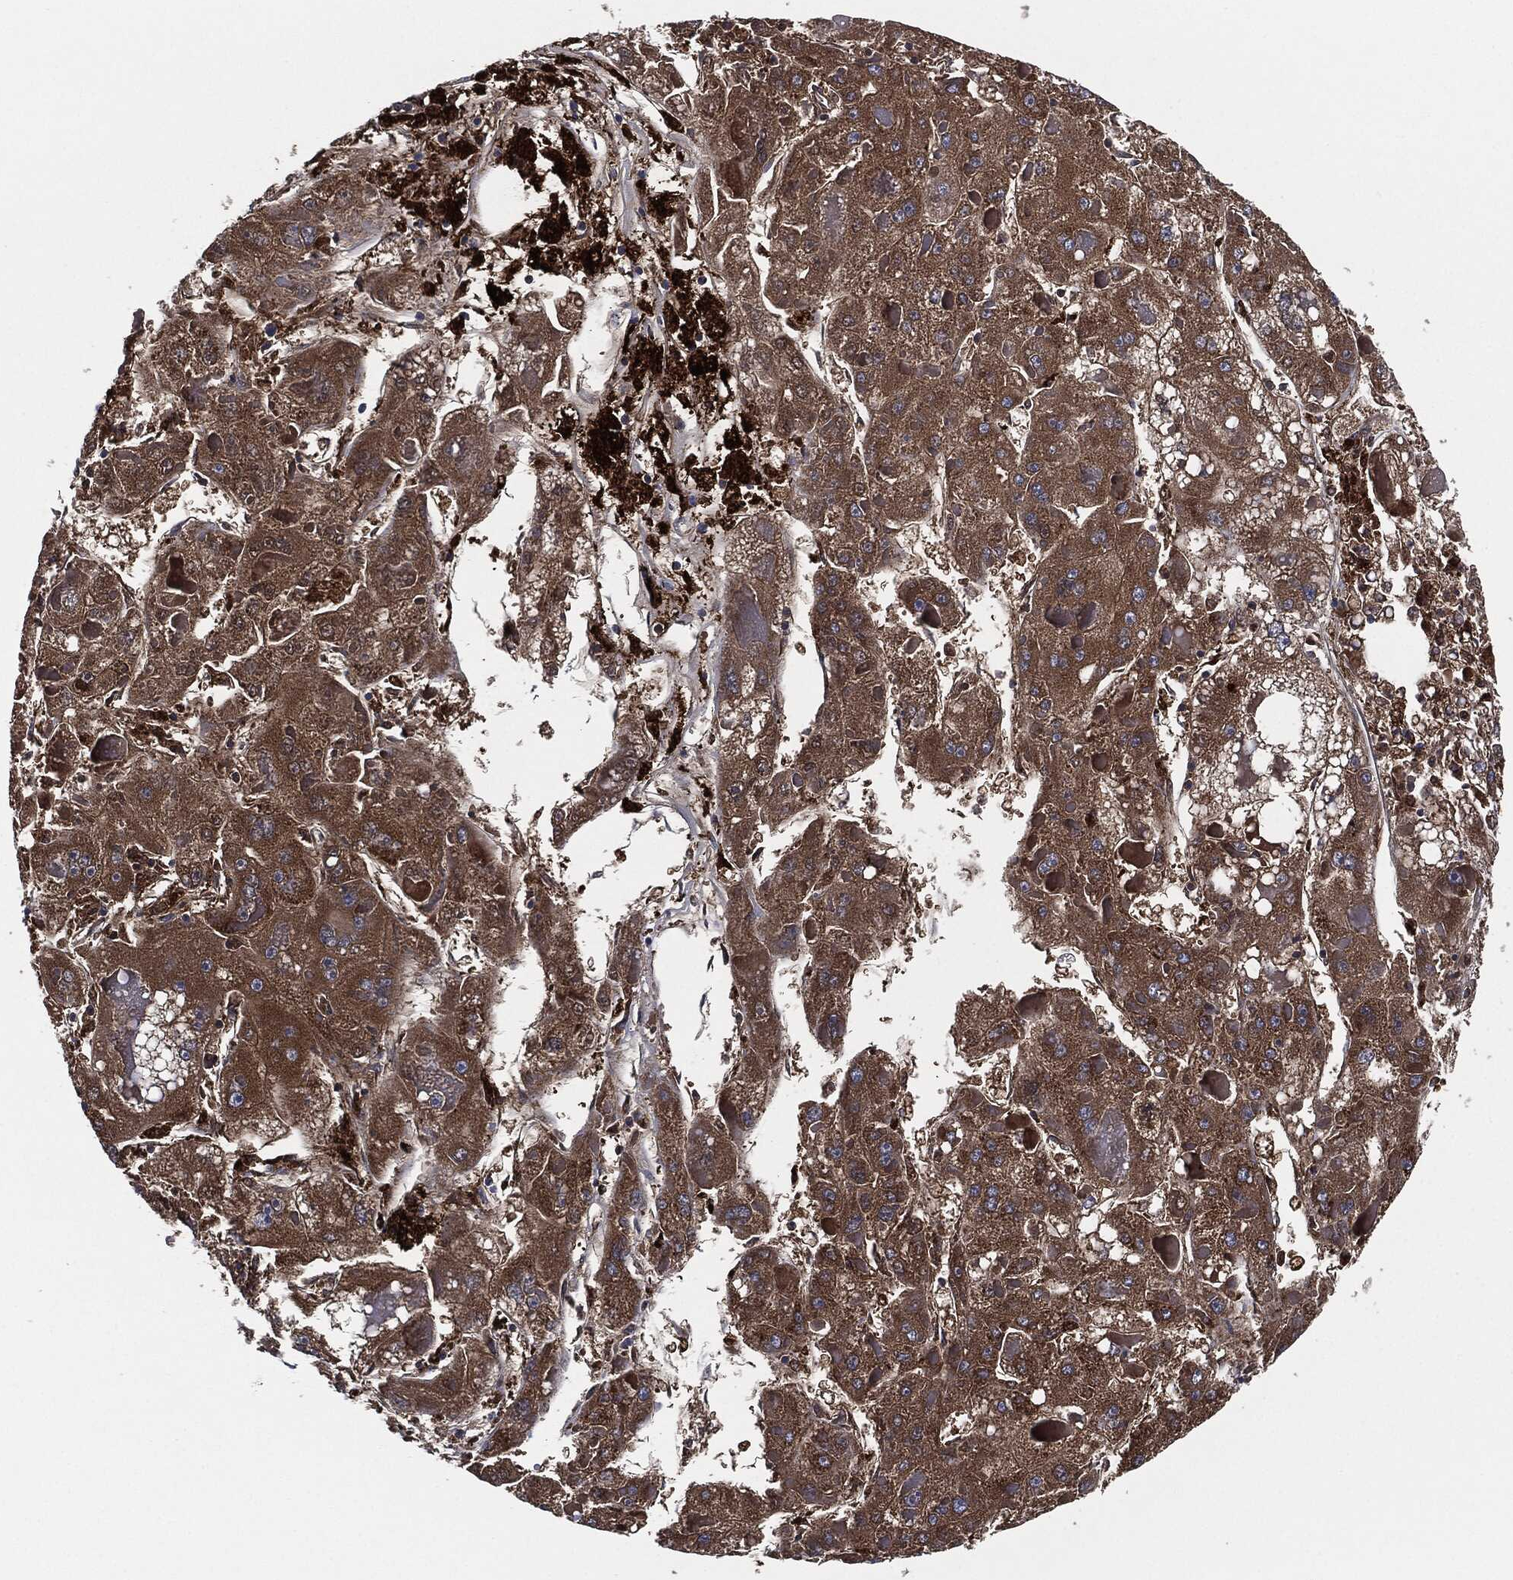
{"staining": {"intensity": "strong", "quantity": "25%-75%", "location": "cytoplasmic/membranous"}, "tissue": "liver cancer", "cell_type": "Tumor cells", "image_type": "cancer", "snomed": [{"axis": "morphology", "description": "Carcinoma, Hepatocellular, NOS"}, {"axis": "topography", "description": "Liver"}], "caption": "Immunohistochemistry (DAB (3,3'-diaminobenzidine)) staining of human liver hepatocellular carcinoma exhibits strong cytoplasmic/membranous protein expression in approximately 25%-75% of tumor cells.", "gene": "TMEM11", "patient": {"sex": "female", "age": 73}}